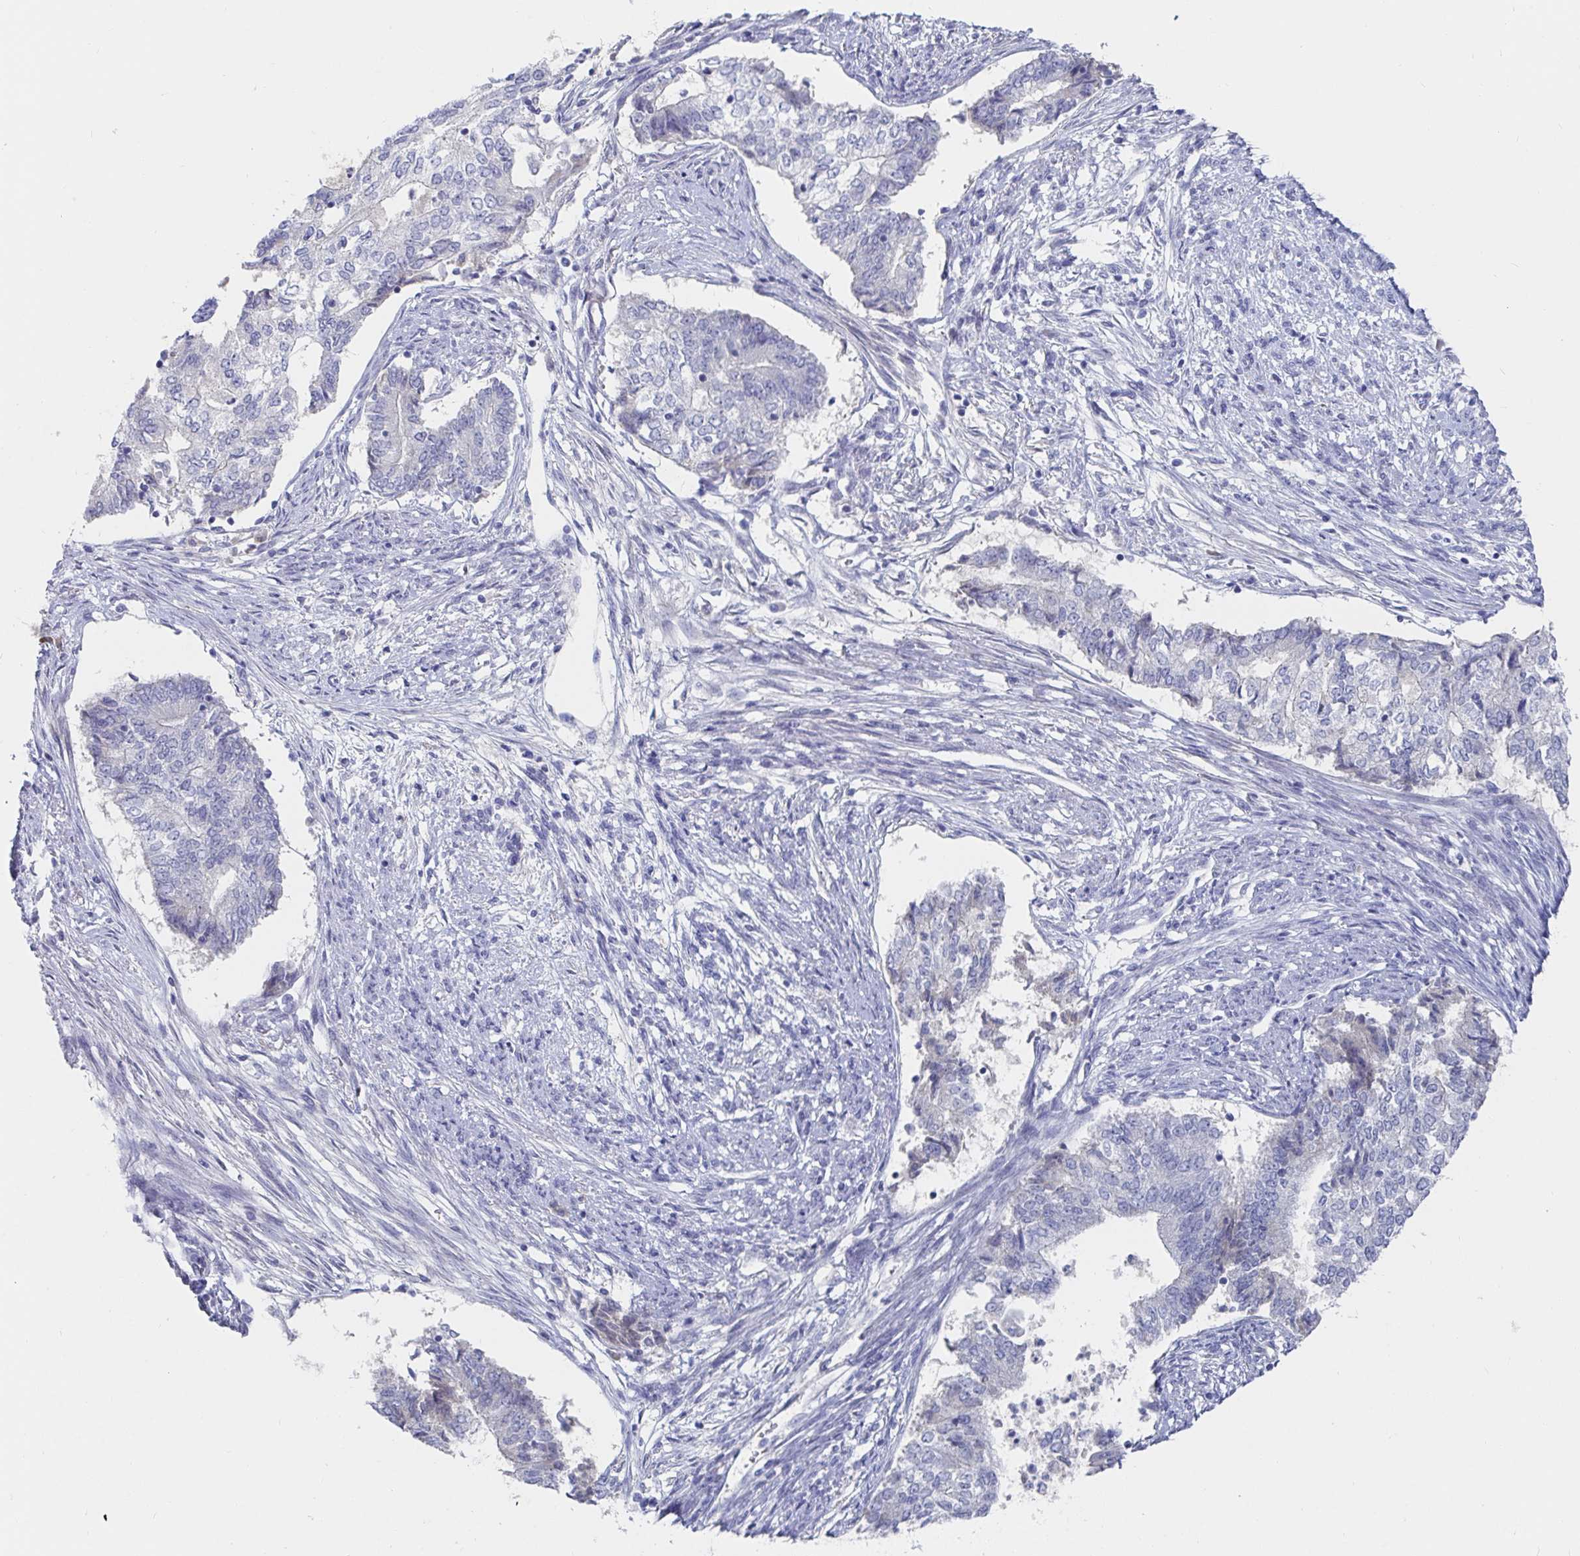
{"staining": {"intensity": "negative", "quantity": "none", "location": "none"}, "tissue": "endometrial cancer", "cell_type": "Tumor cells", "image_type": "cancer", "snomed": [{"axis": "morphology", "description": "Adenocarcinoma, NOS"}, {"axis": "topography", "description": "Endometrium"}], "caption": "Tumor cells are negative for brown protein staining in endometrial cancer (adenocarcinoma).", "gene": "ZNF430", "patient": {"sex": "female", "age": 65}}